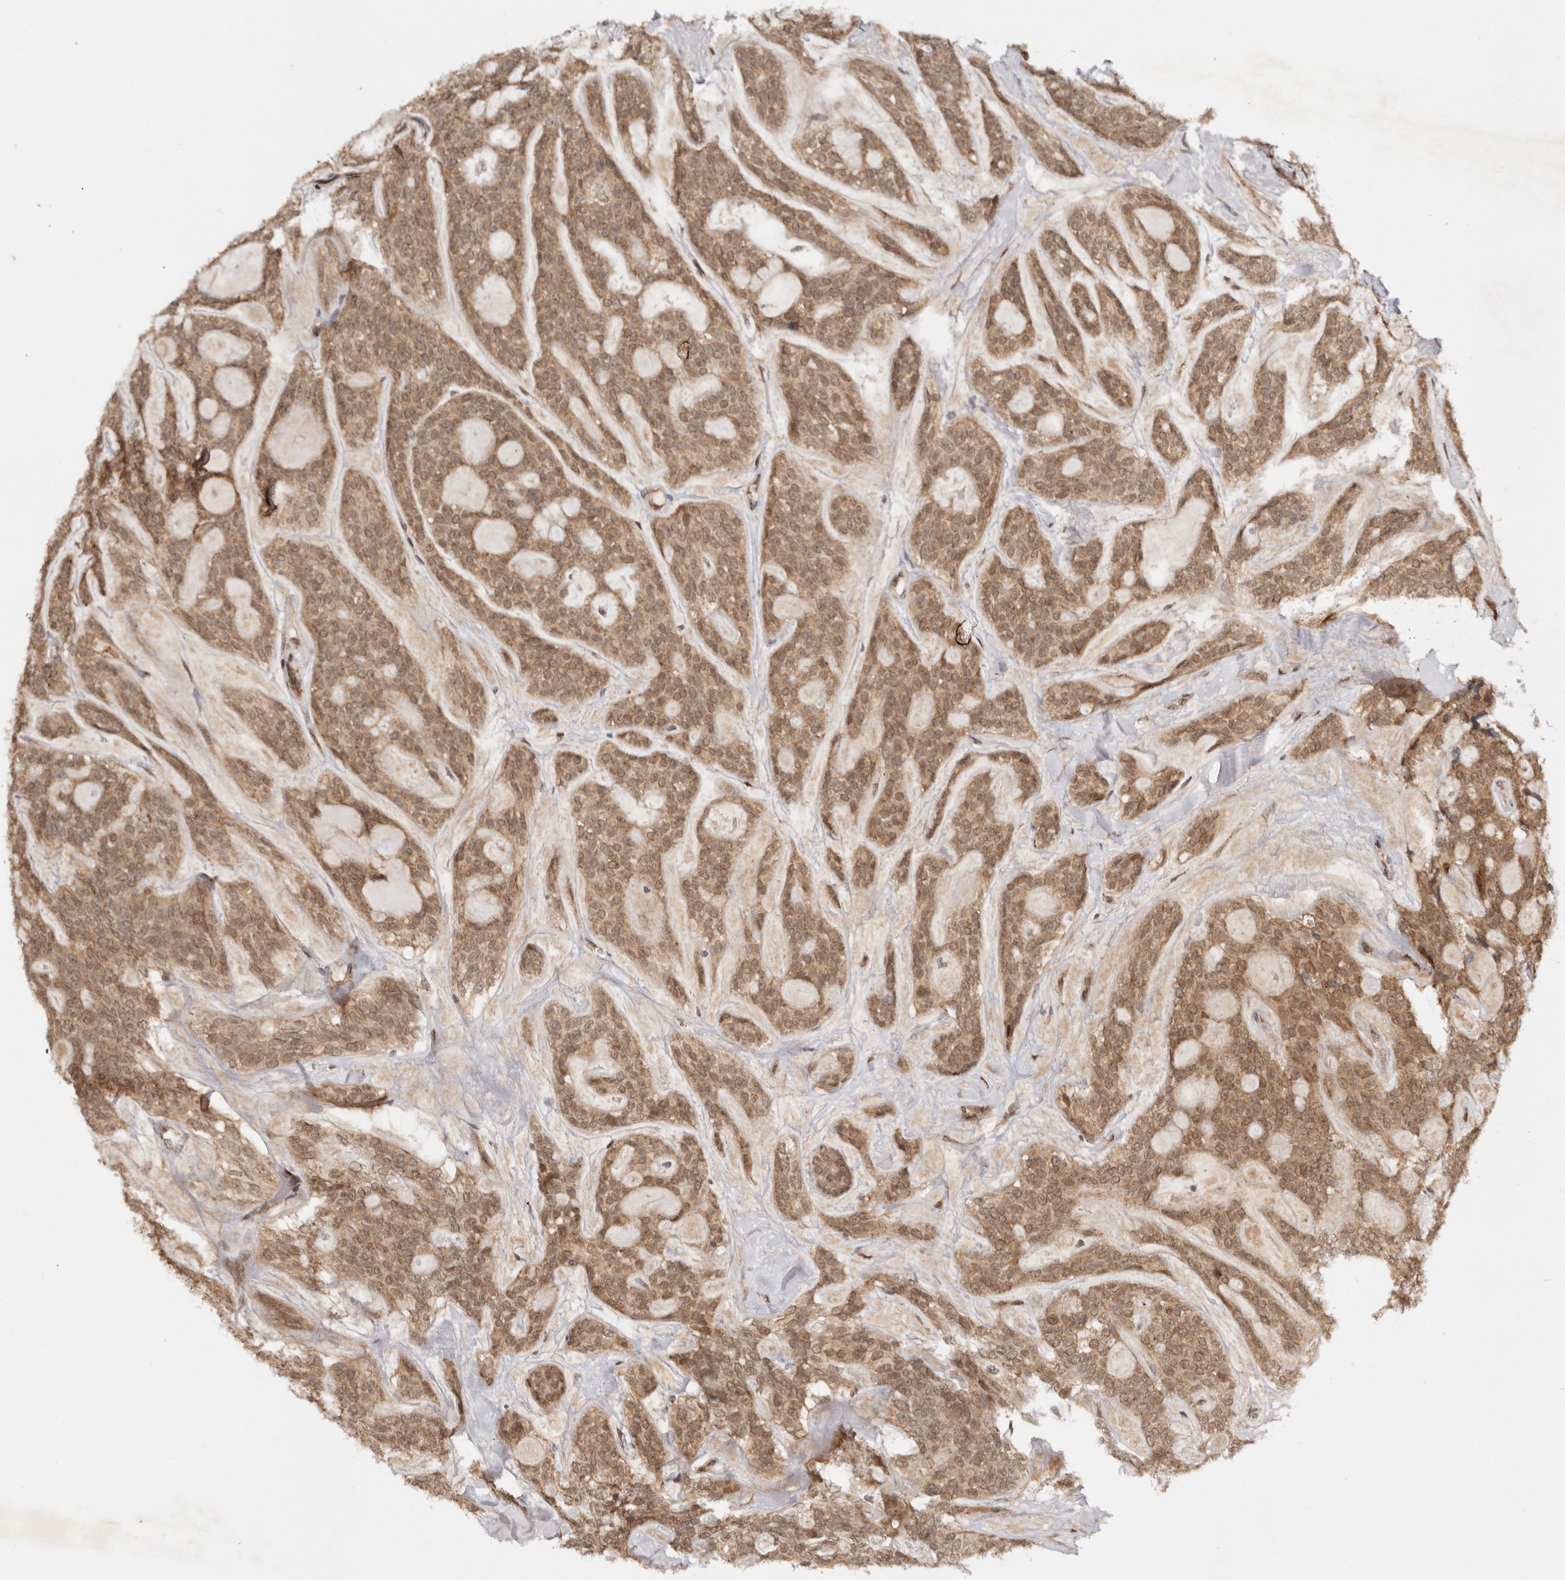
{"staining": {"intensity": "moderate", "quantity": ">75%", "location": "cytoplasmic/membranous,nuclear"}, "tissue": "head and neck cancer", "cell_type": "Tumor cells", "image_type": "cancer", "snomed": [{"axis": "morphology", "description": "Adenocarcinoma, NOS"}, {"axis": "topography", "description": "Head-Neck"}], "caption": "Tumor cells reveal medium levels of moderate cytoplasmic/membranous and nuclear expression in about >75% of cells in human head and neck cancer.", "gene": "TARS2", "patient": {"sex": "male", "age": 66}}